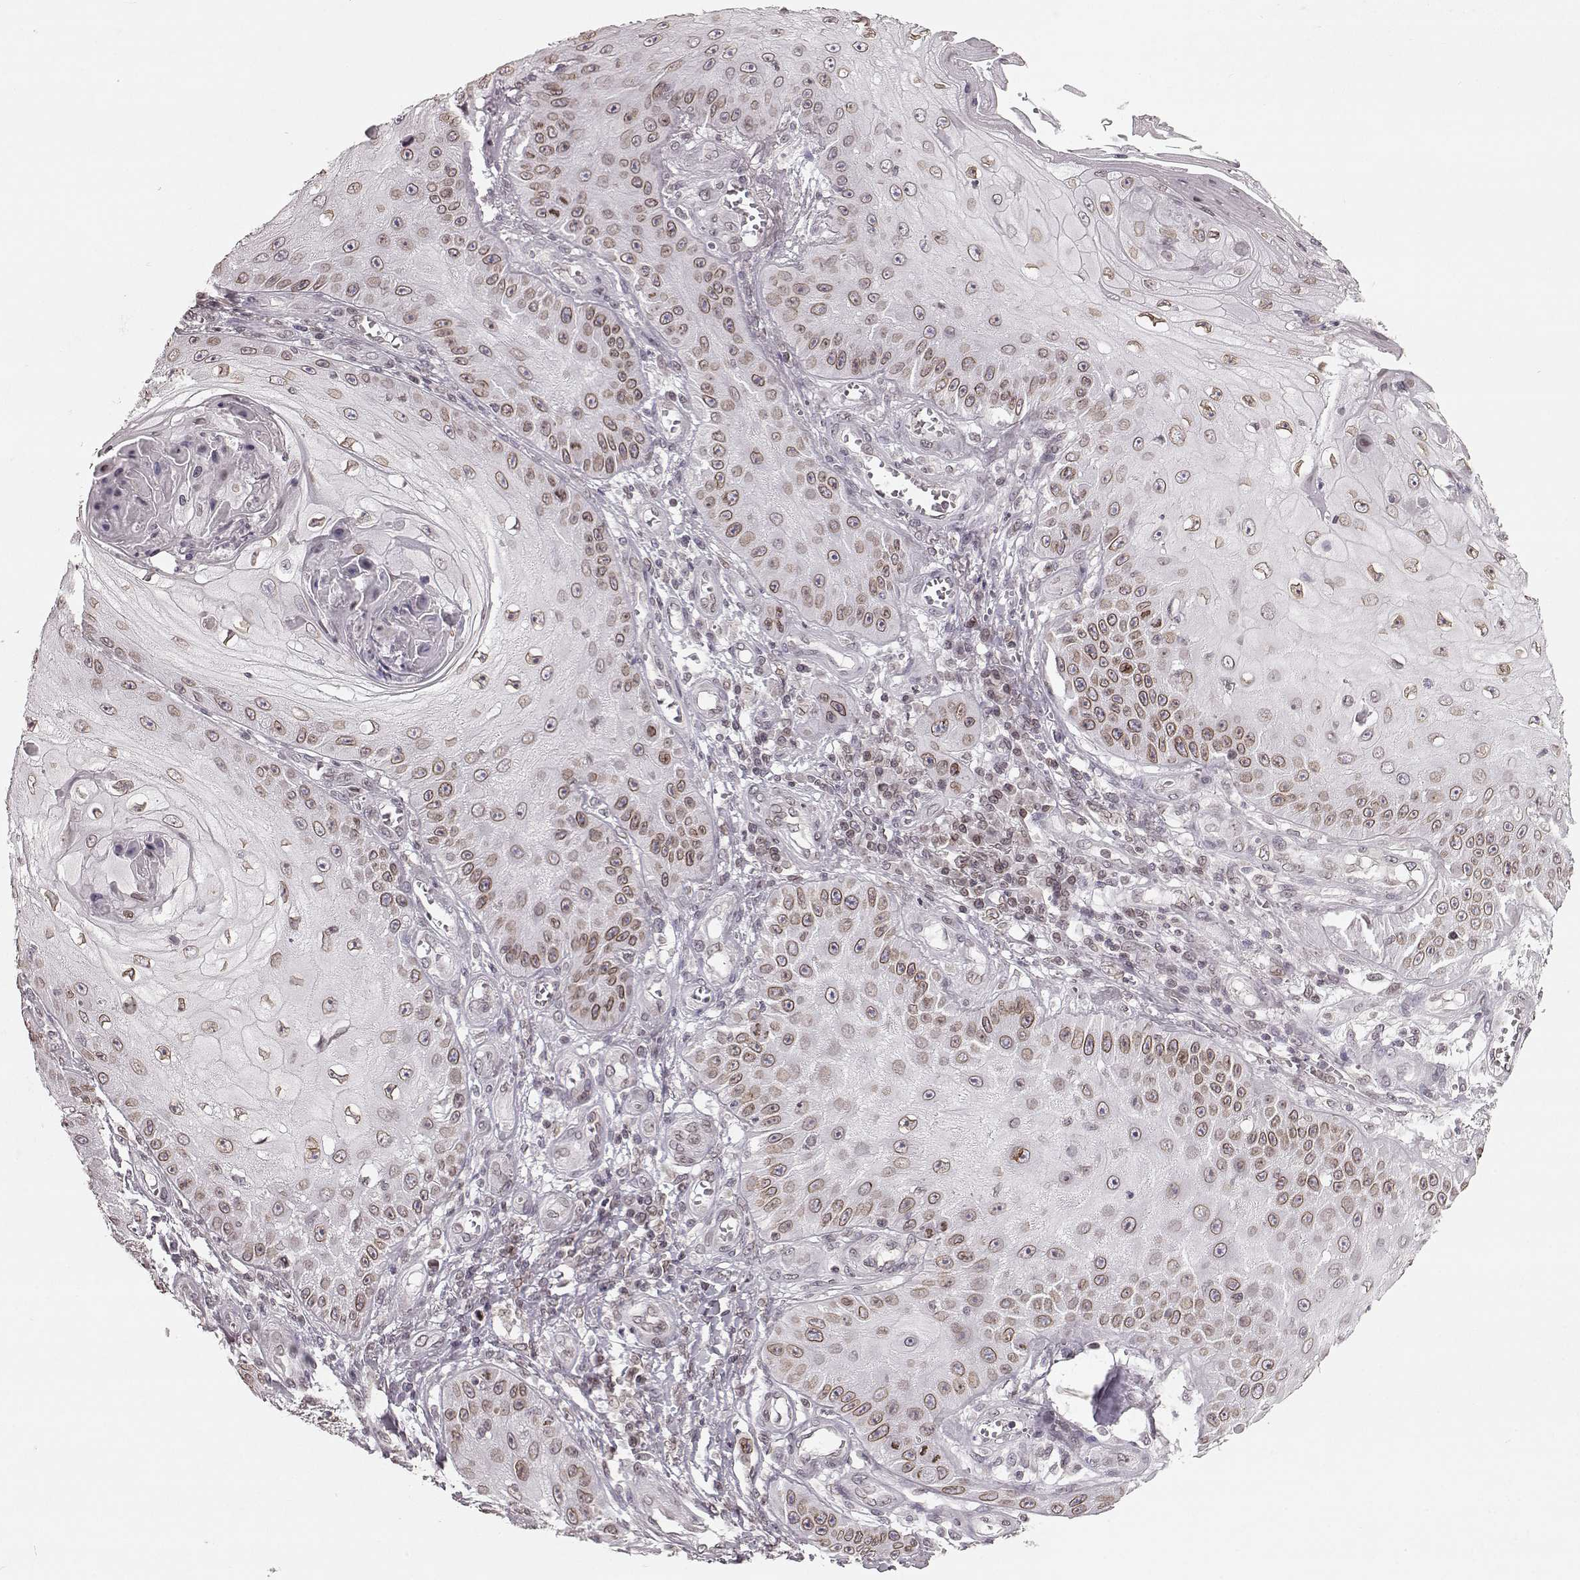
{"staining": {"intensity": "moderate", "quantity": ">75%", "location": "cytoplasmic/membranous,nuclear"}, "tissue": "skin cancer", "cell_type": "Tumor cells", "image_type": "cancer", "snomed": [{"axis": "morphology", "description": "Squamous cell carcinoma, NOS"}, {"axis": "topography", "description": "Skin"}], "caption": "Immunohistochemical staining of human skin cancer (squamous cell carcinoma) demonstrates medium levels of moderate cytoplasmic/membranous and nuclear protein positivity in about >75% of tumor cells. (DAB (3,3'-diaminobenzidine) IHC, brown staining for protein, blue staining for nuclei).", "gene": "DCAF12", "patient": {"sex": "male", "age": 70}}